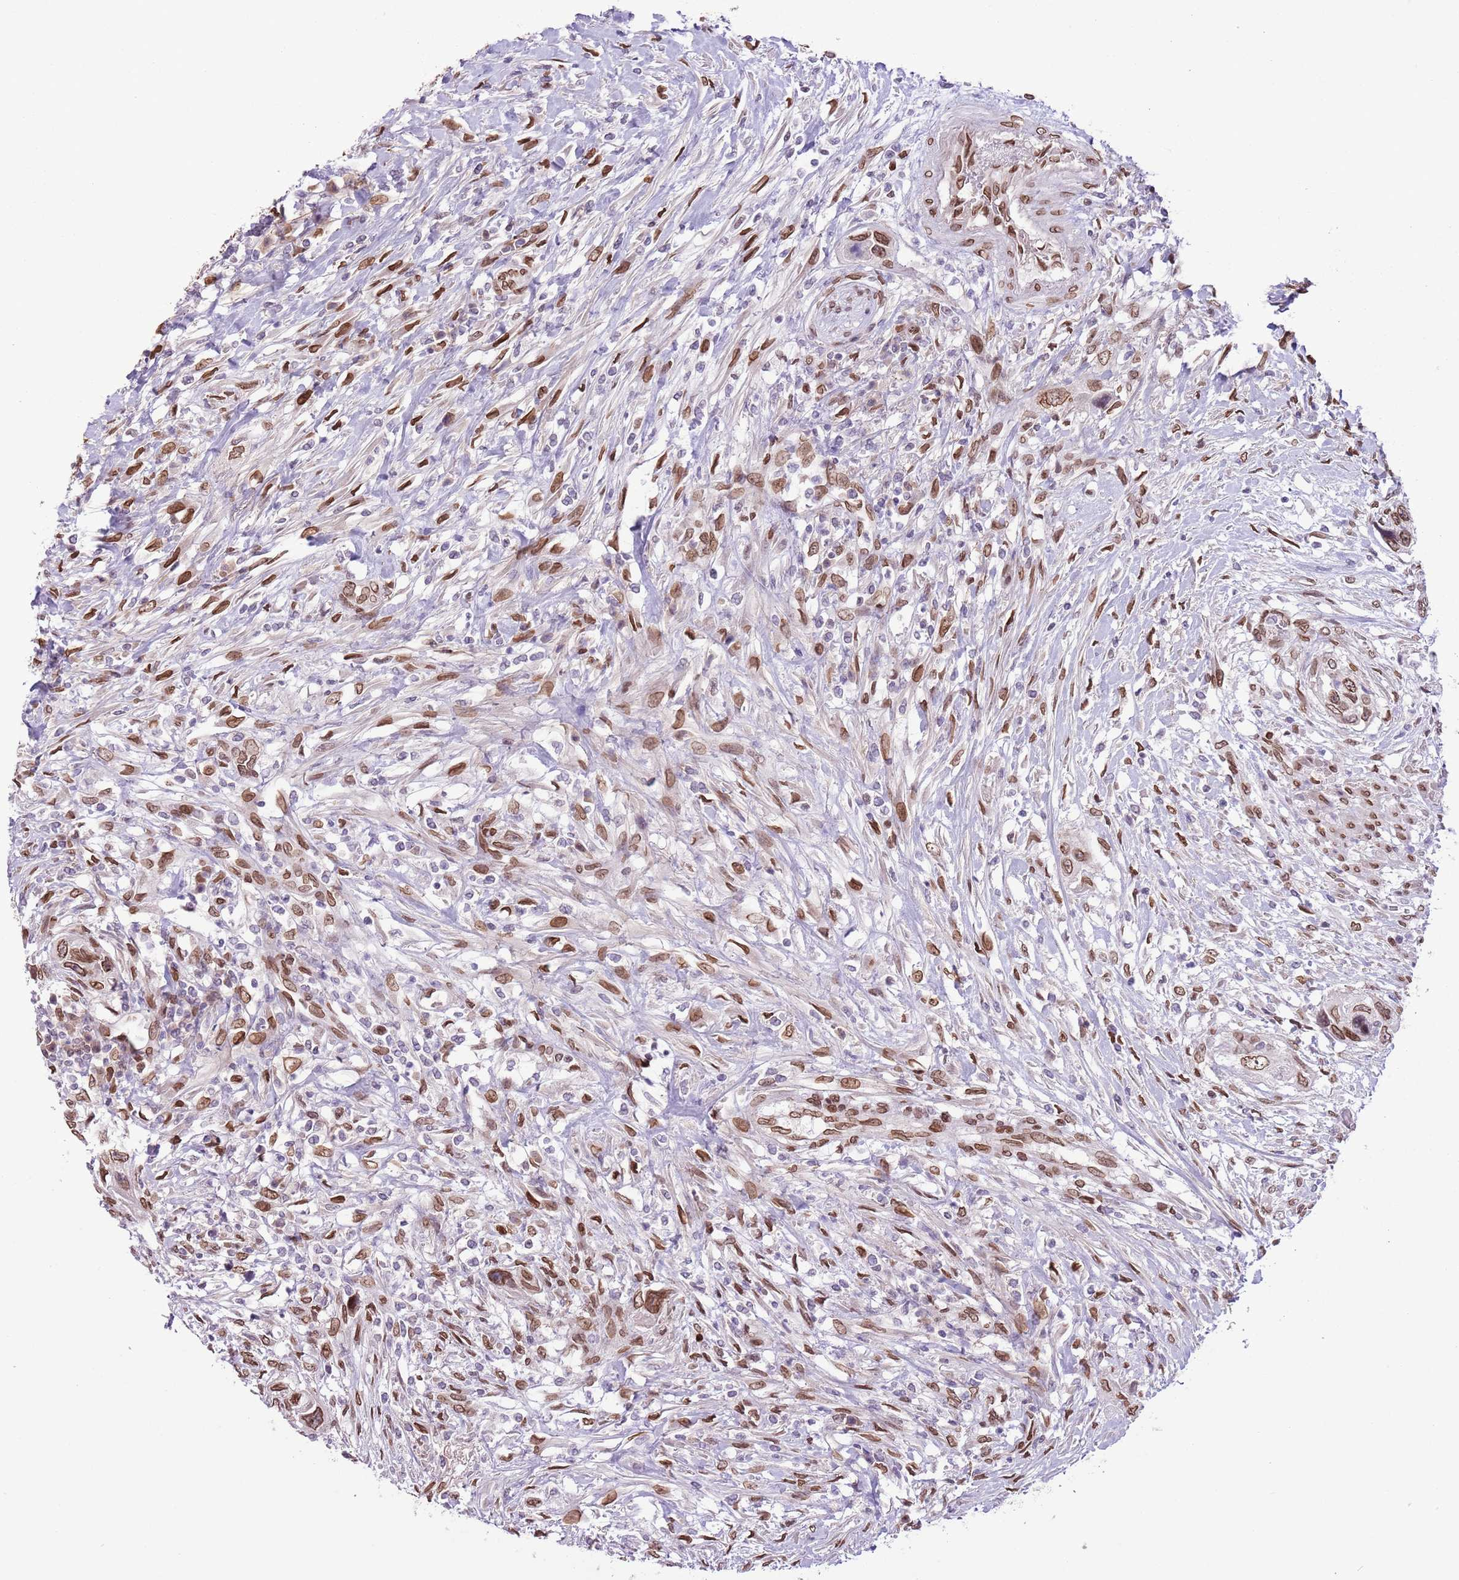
{"staining": {"intensity": "strong", "quantity": "25%-75%", "location": "cytoplasmic/membranous,nuclear"}, "tissue": "urothelial cancer", "cell_type": "Tumor cells", "image_type": "cancer", "snomed": [{"axis": "morphology", "description": "Urothelial carcinoma, High grade"}, {"axis": "topography", "description": "Urinary bladder"}], "caption": "Urothelial cancer was stained to show a protein in brown. There is high levels of strong cytoplasmic/membranous and nuclear staining in about 25%-75% of tumor cells.", "gene": "ZGLP1", "patient": {"sex": "female", "age": 60}}